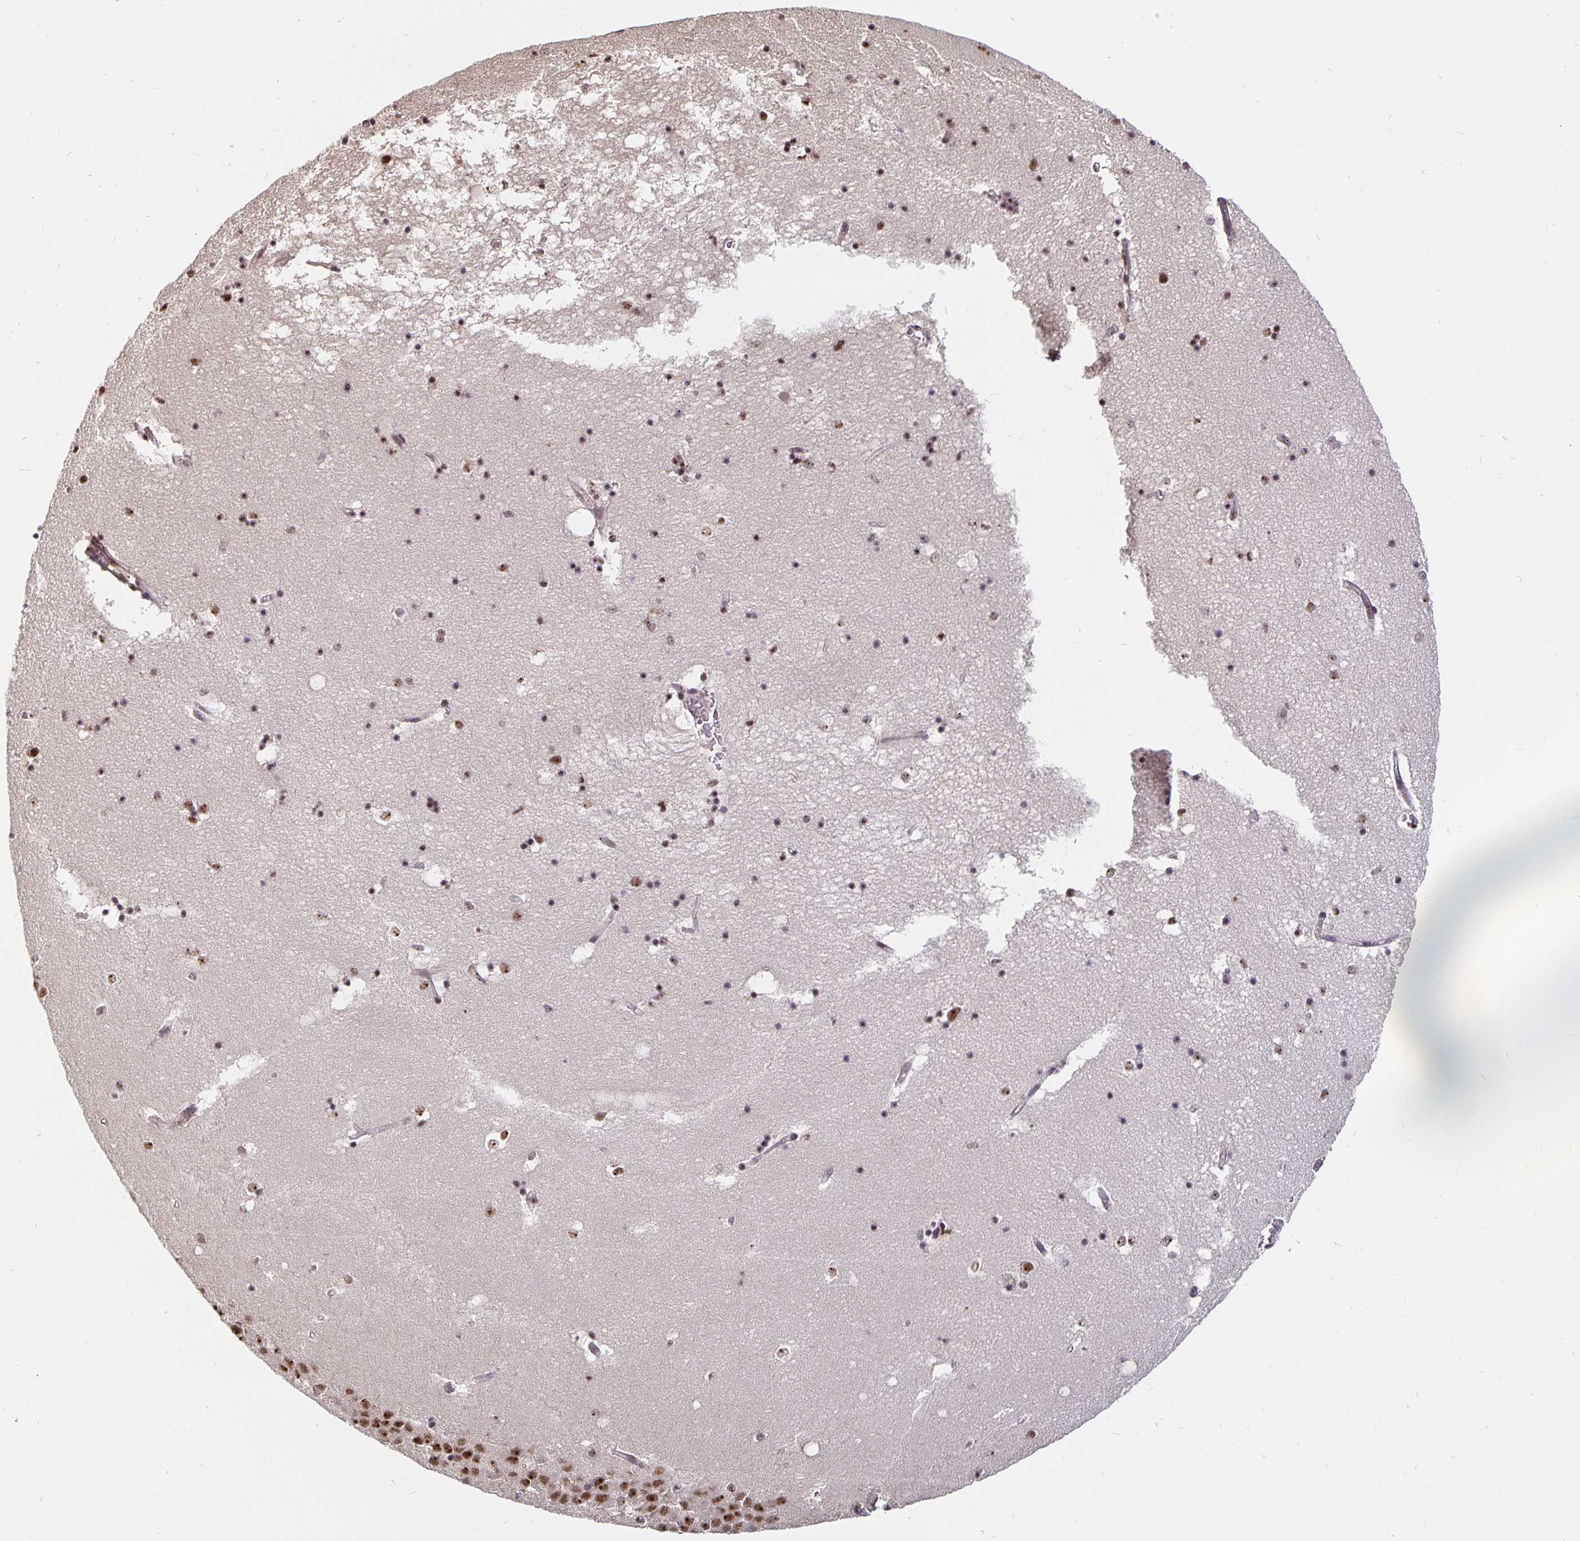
{"staining": {"intensity": "moderate", "quantity": ">75%", "location": "nuclear"}, "tissue": "hippocampus", "cell_type": "Glial cells", "image_type": "normal", "snomed": [{"axis": "morphology", "description": "Normal tissue, NOS"}, {"axis": "topography", "description": "Hippocampus"}], "caption": "Protein staining displays moderate nuclear expression in approximately >75% of glial cells in benign hippocampus.", "gene": "LAS1L", "patient": {"sex": "male", "age": 58}}